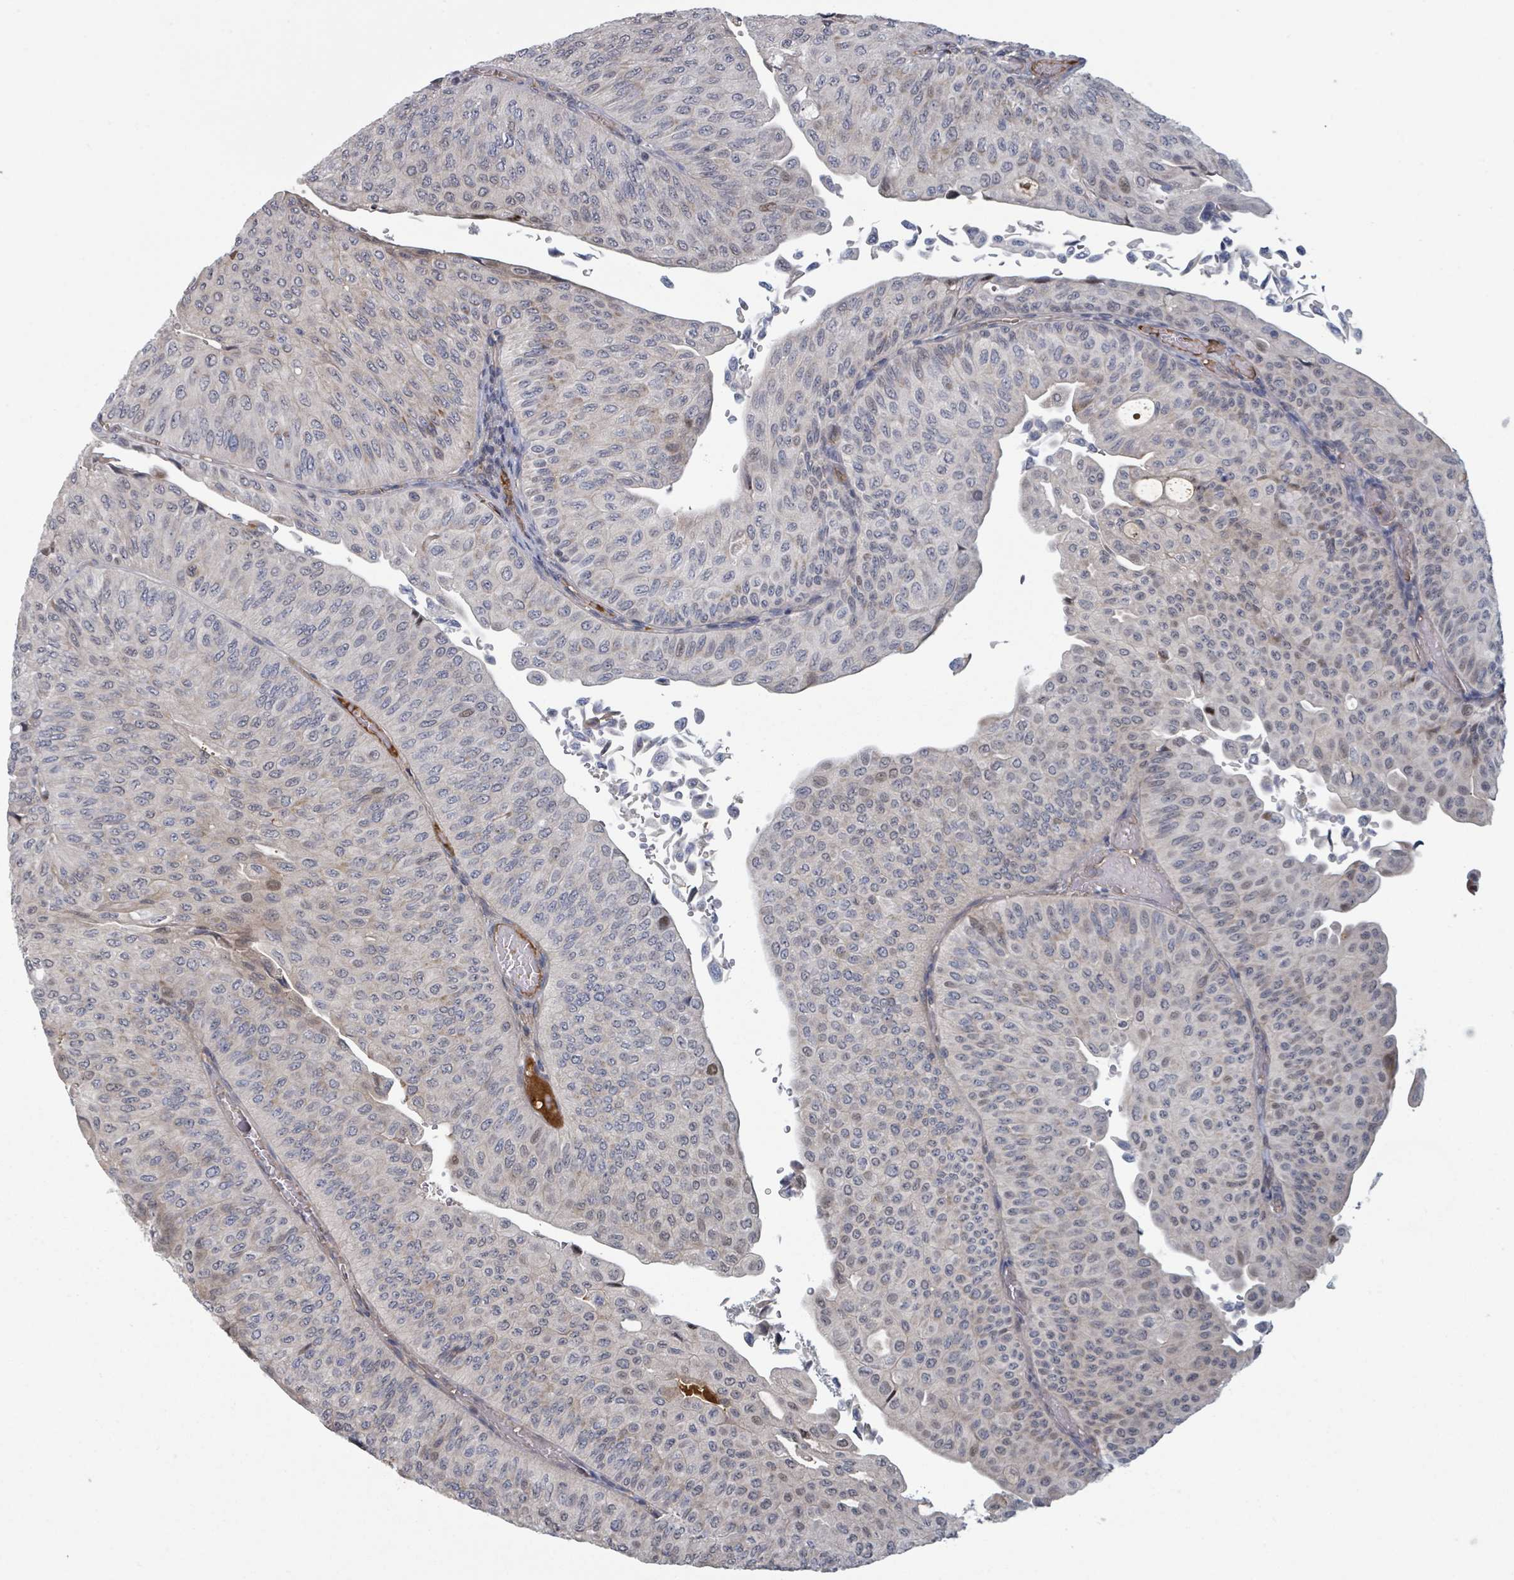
{"staining": {"intensity": "negative", "quantity": "none", "location": "none"}, "tissue": "urothelial cancer", "cell_type": "Tumor cells", "image_type": "cancer", "snomed": [{"axis": "morphology", "description": "Urothelial carcinoma, NOS"}, {"axis": "topography", "description": "Urinary bladder"}], "caption": "An immunohistochemistry (IHC) image of urothelial cancer is shown. There is no staining in tumor cells of urothelial cancer.", "gene": "GABBR1", "patient": {"sex": "male", "age": 59}}